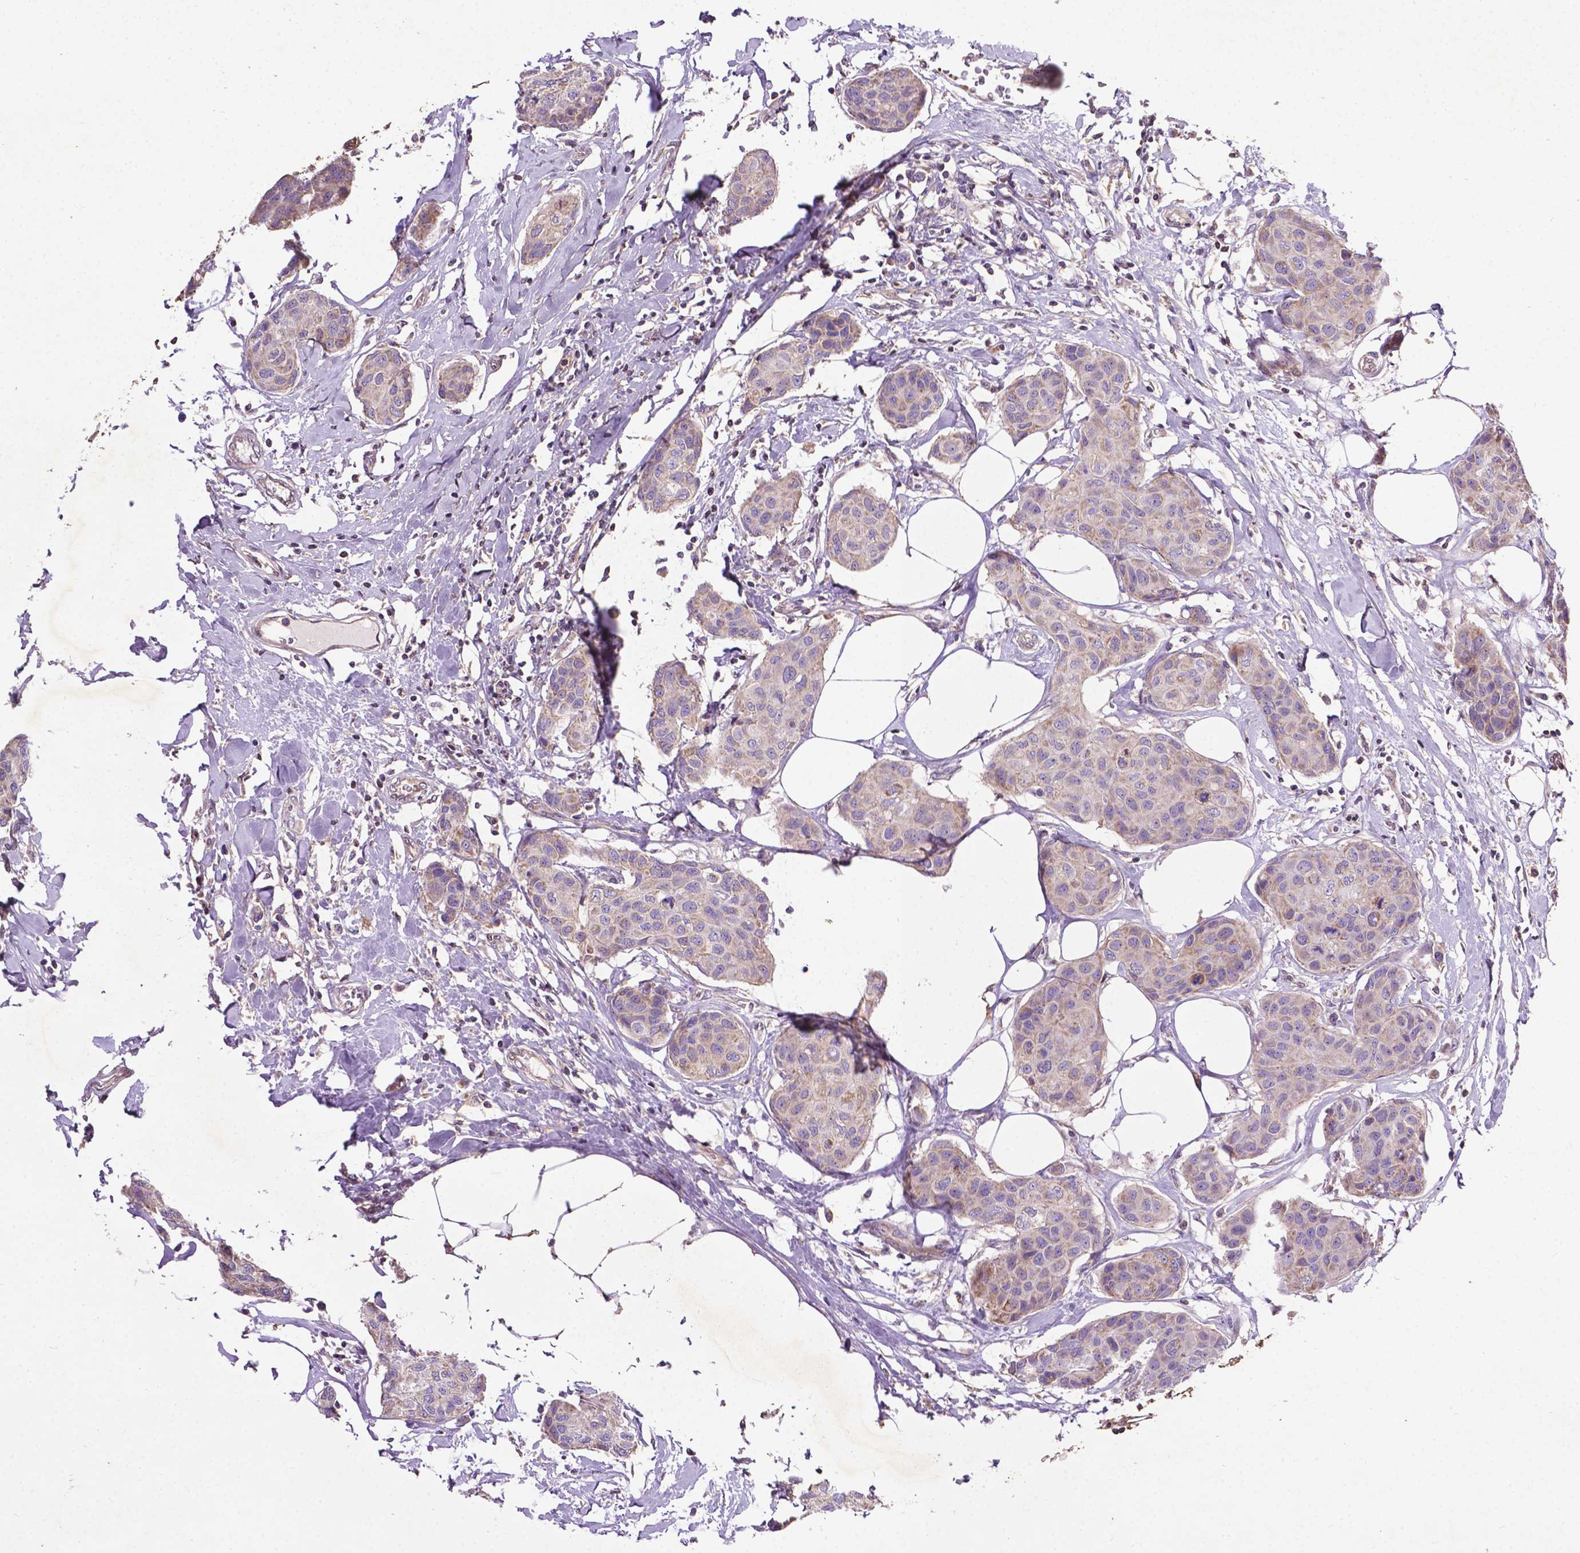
{"staining": {"intensity": "weak", "quantity": "<25%", "location": "cytoplasmic/membranous"}, "tissue": "breast cancer", "cell_type": "Tumor cells", "image_type": "cancer", "snomed": [{"axis": "morphology", "description": "Duct carcinoma"}, {"axis": "topography", "description": "Breast"}], "caption": "Human intraductal carcinoma (breast) stained for a protein using immunohistochemistry displays no expression in tumor cells.", "gene": "SPNS2", "patient": {"sex": "female", "age": 80}}